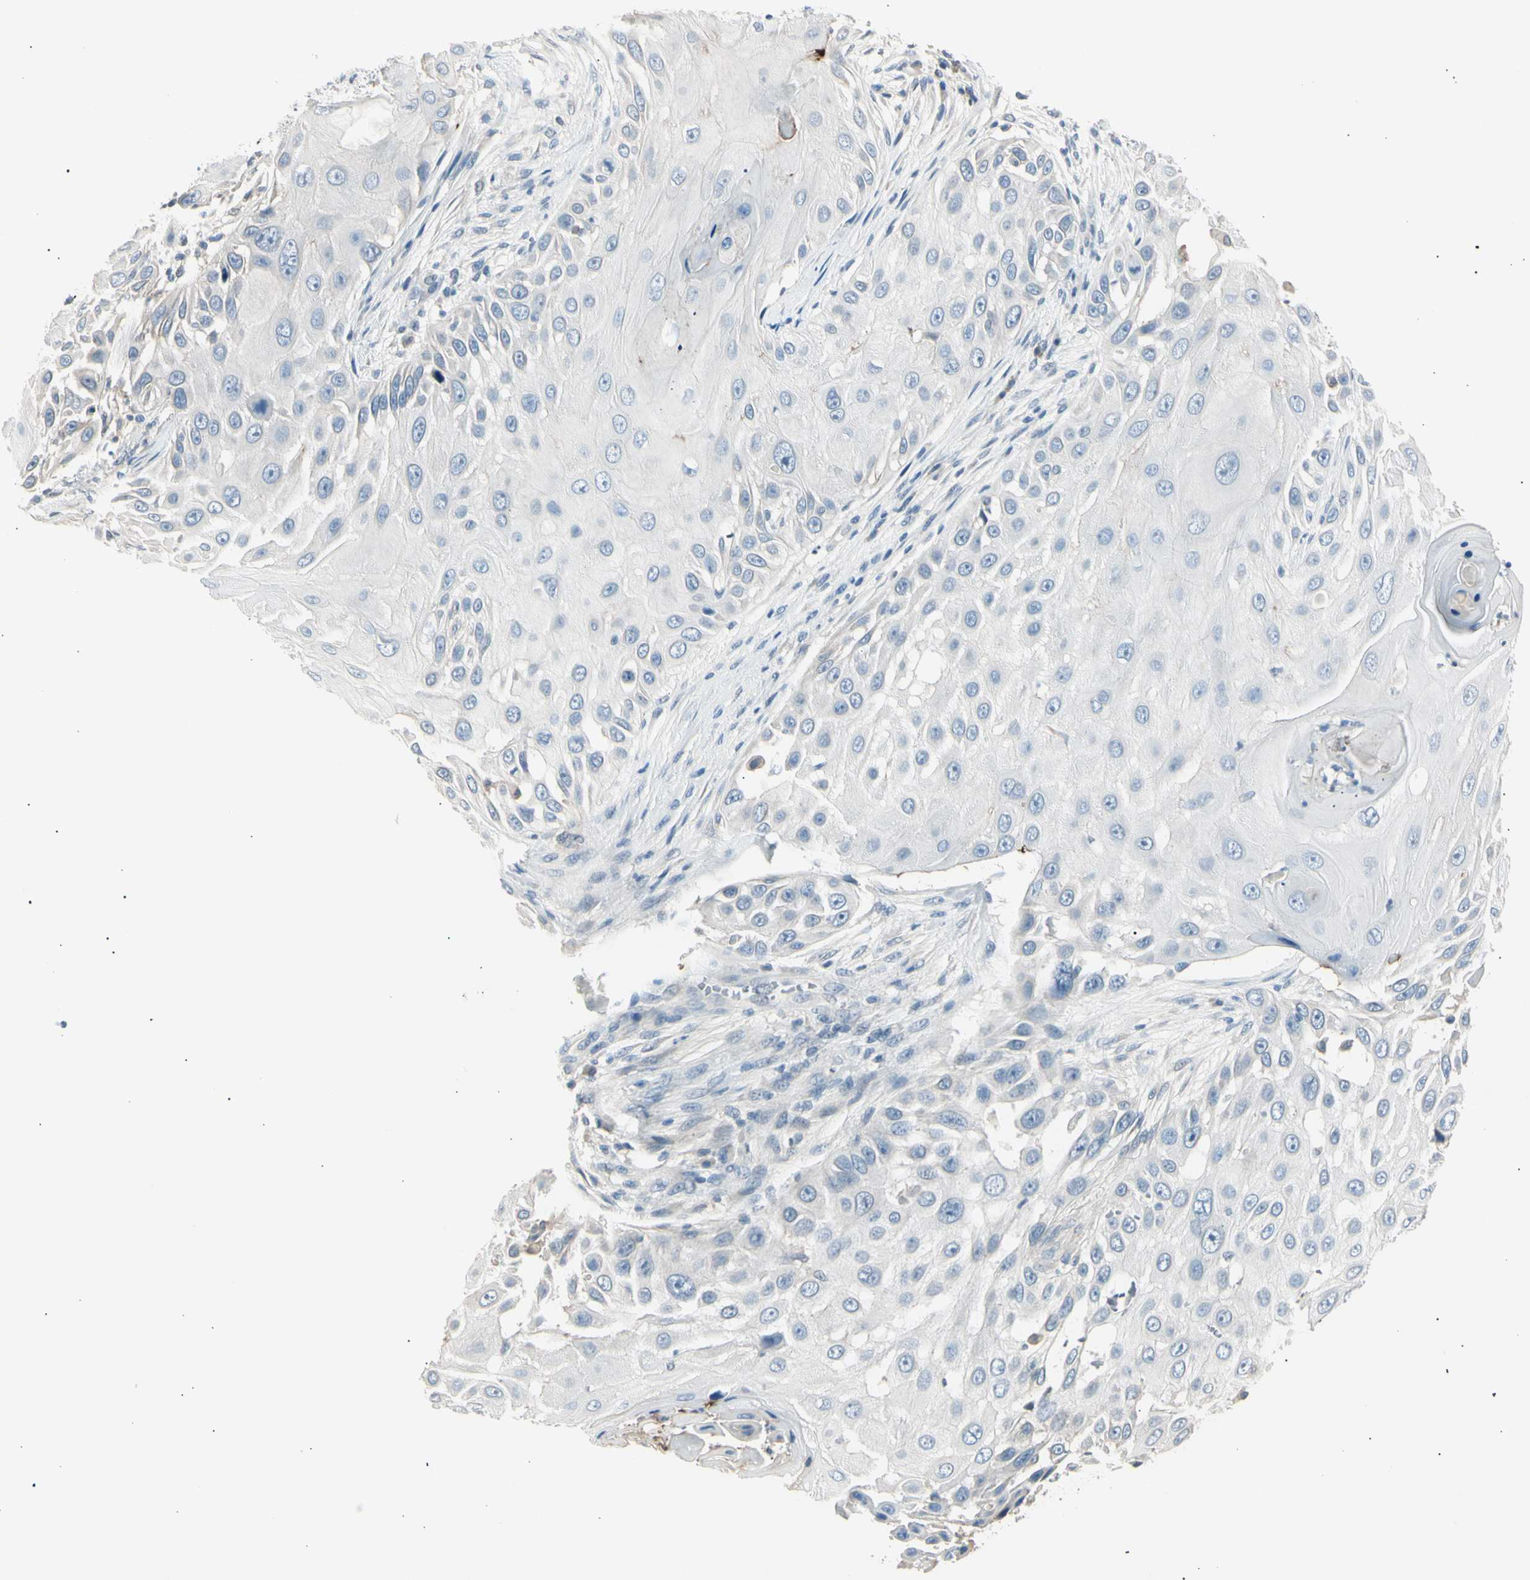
{"staining": {"intensity": "negative", "quantity": "none", "location": "none"}, "tissue": "skin cancer", "cell_type": "Tumor cells", "image_type": "cancer", "snomed": [{"axis": "morphology", "description": "Squamous cell carcinoma, NOS"}, {"axis": "topography", "description": "Skin"}], "caption": "Tumor cells show no significant staining in skin cancer. (DAB (3,3'-diaminobenzidine) immunohistochemistry visualized using brightfield microscopy, high magnification).", "gene": "LHPP", "patient": {"sex": "female", "age": 44}}